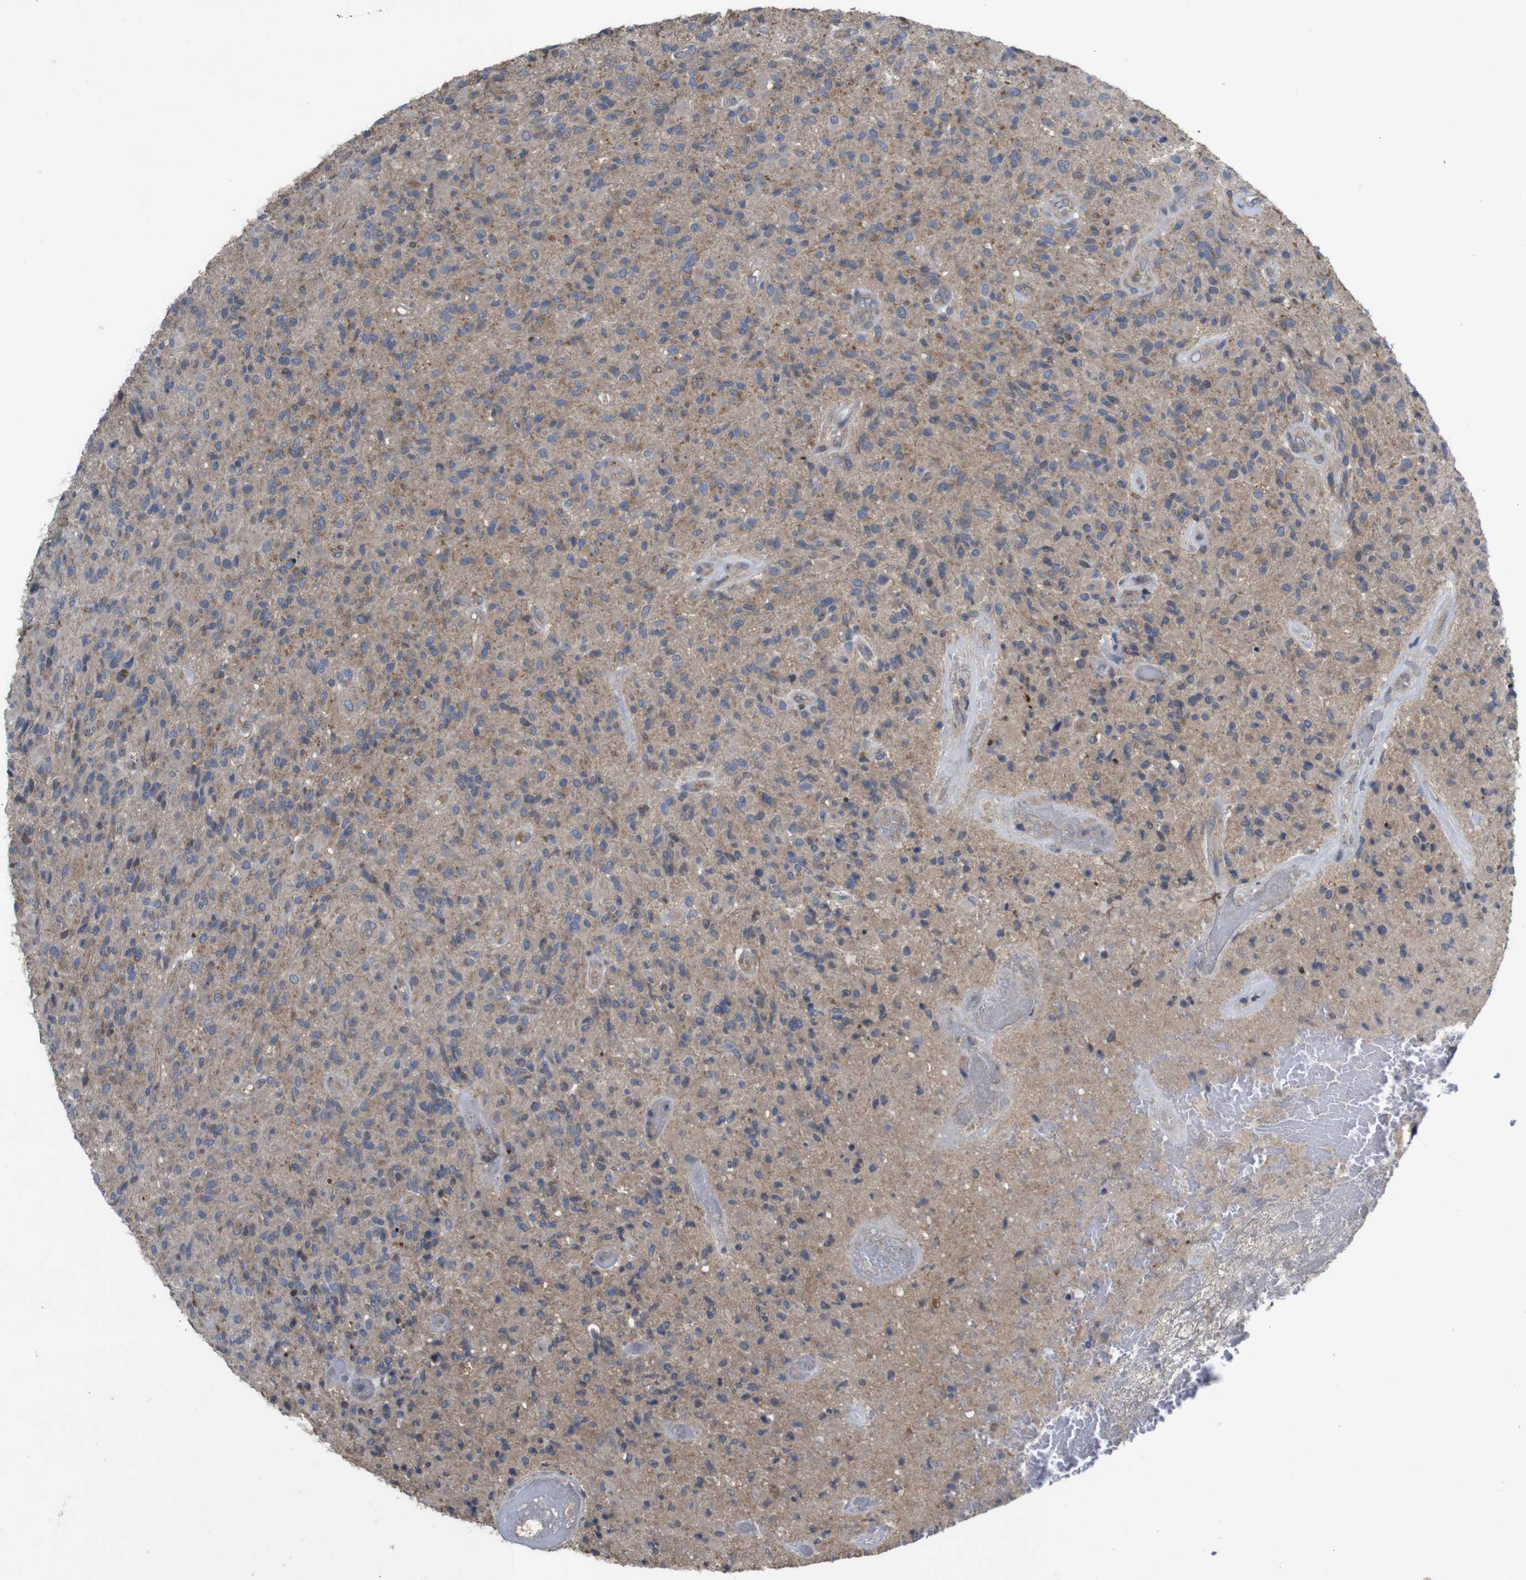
{"staining": {"intensity": "weak", "quantity": "25%-75%", "location": "cytoplasmic/membranous"}, "tissue": "glioma", "cell_type": "Tumor cells", "image_type": "cancer", "snomed": [{"axis": "morphology", "description": "Glioma, malignant, High grade"}, {"axis": "topography", "description": "Brain"}], "caption": "Immunohistochemistry (DAB (3,3'-diaminobenzidine)) staining of human glioma reveals weak cytoplasmic/membranous protein expression in approximately 25%-75% of tumor cells.", "gene": "PTPN1", "patient": {"sex": "male", "age": 71}}